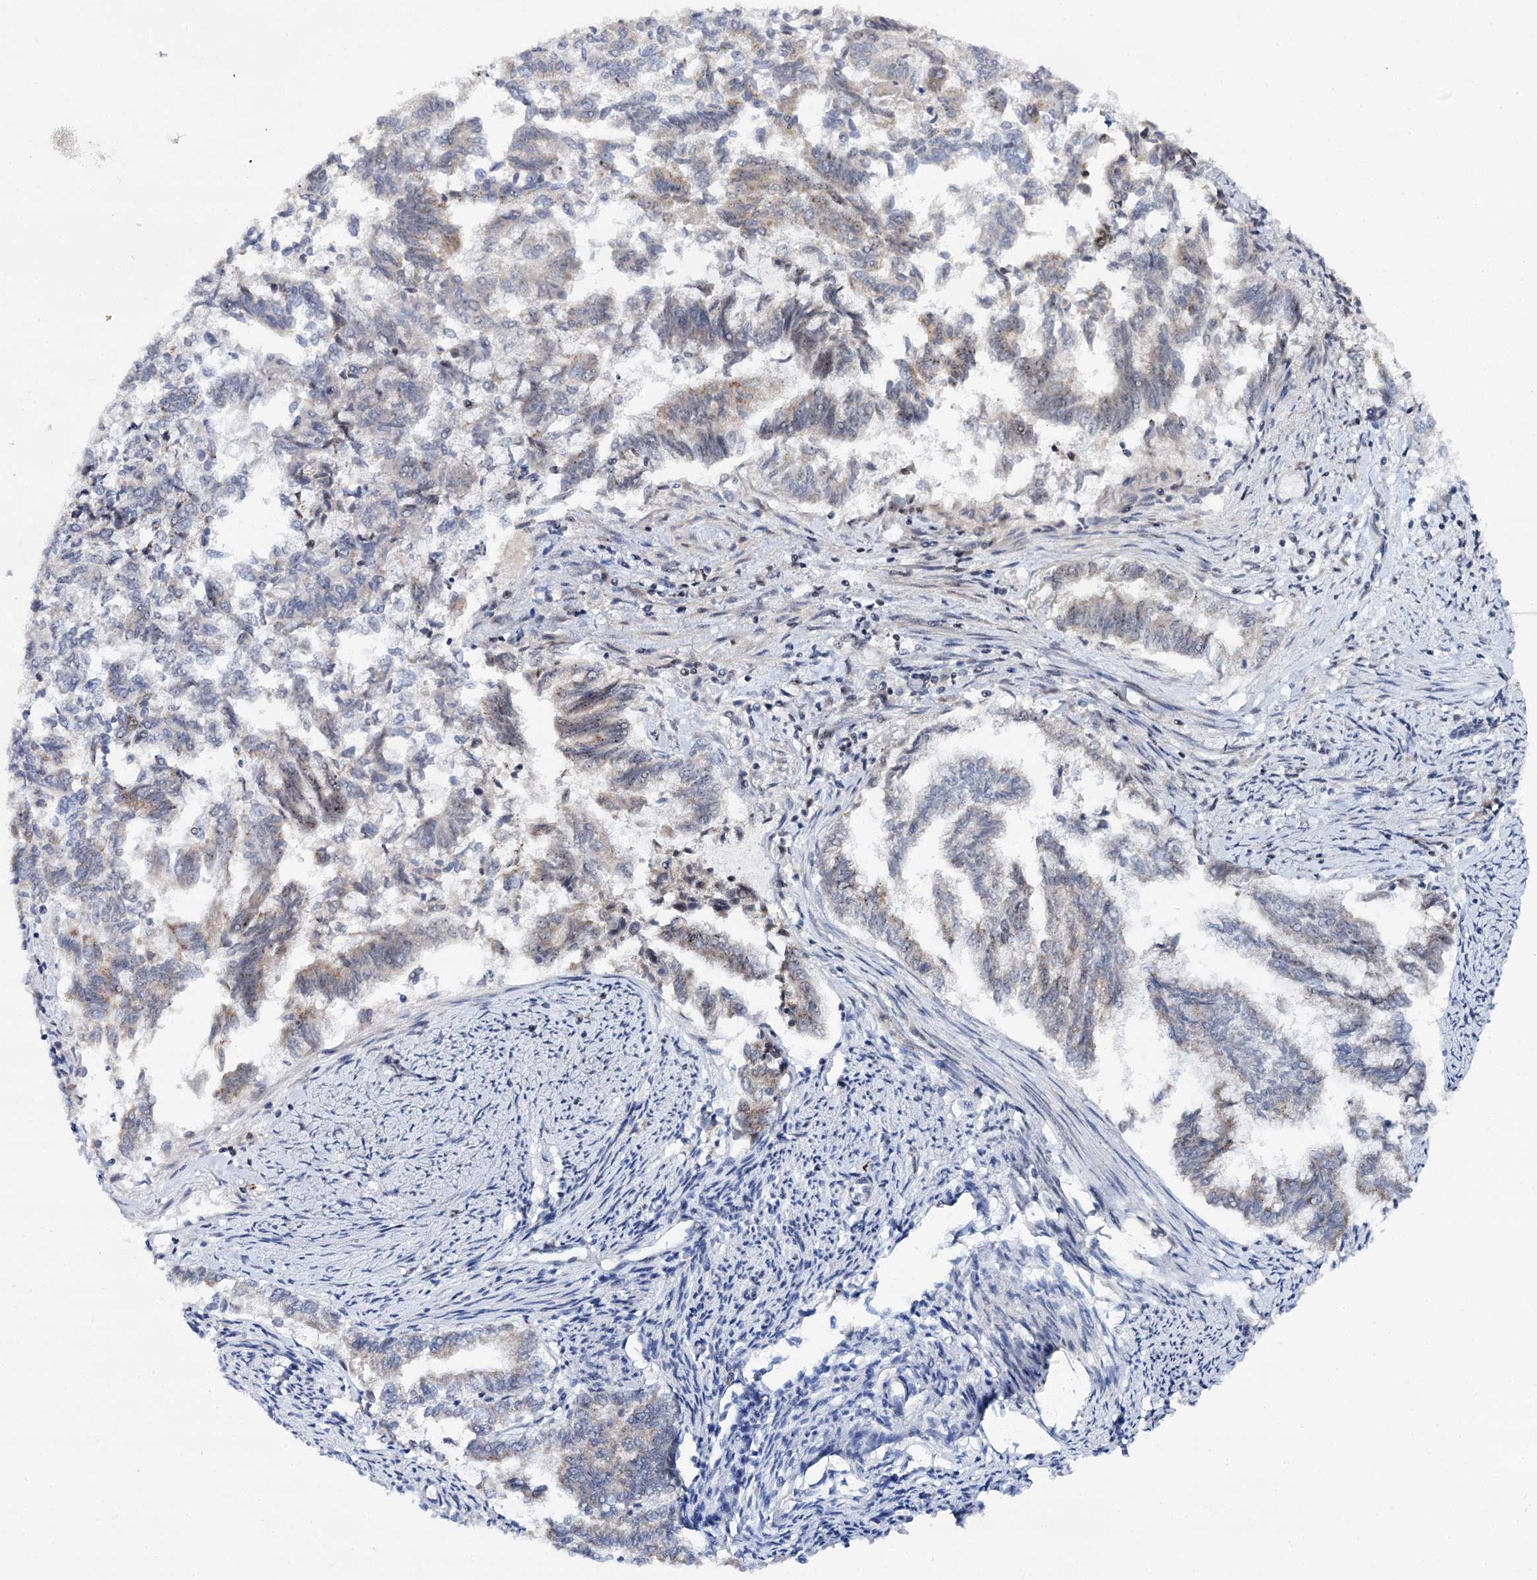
{"staining": {"intensity": "moderate", "quantity": "<25%", "location": "nuclear"}, "tissue": "endometrial cancer", "cell_type": "Tumor cells", "image_type": "cancer", "snomed": [{"axis": "morphology", "description": "Adenocarcinoma, NOS"}, {"axis": "topography", "description": "Endometrium"}], "caption": "Approximately <25% of tumor cells in human endometrial cancer demonstrate moderate nuclear protein positivity as visualized by brown immunohistochemical staining.", "gene": "BUD13", "patient": {"sex": "female", "age": 79}}